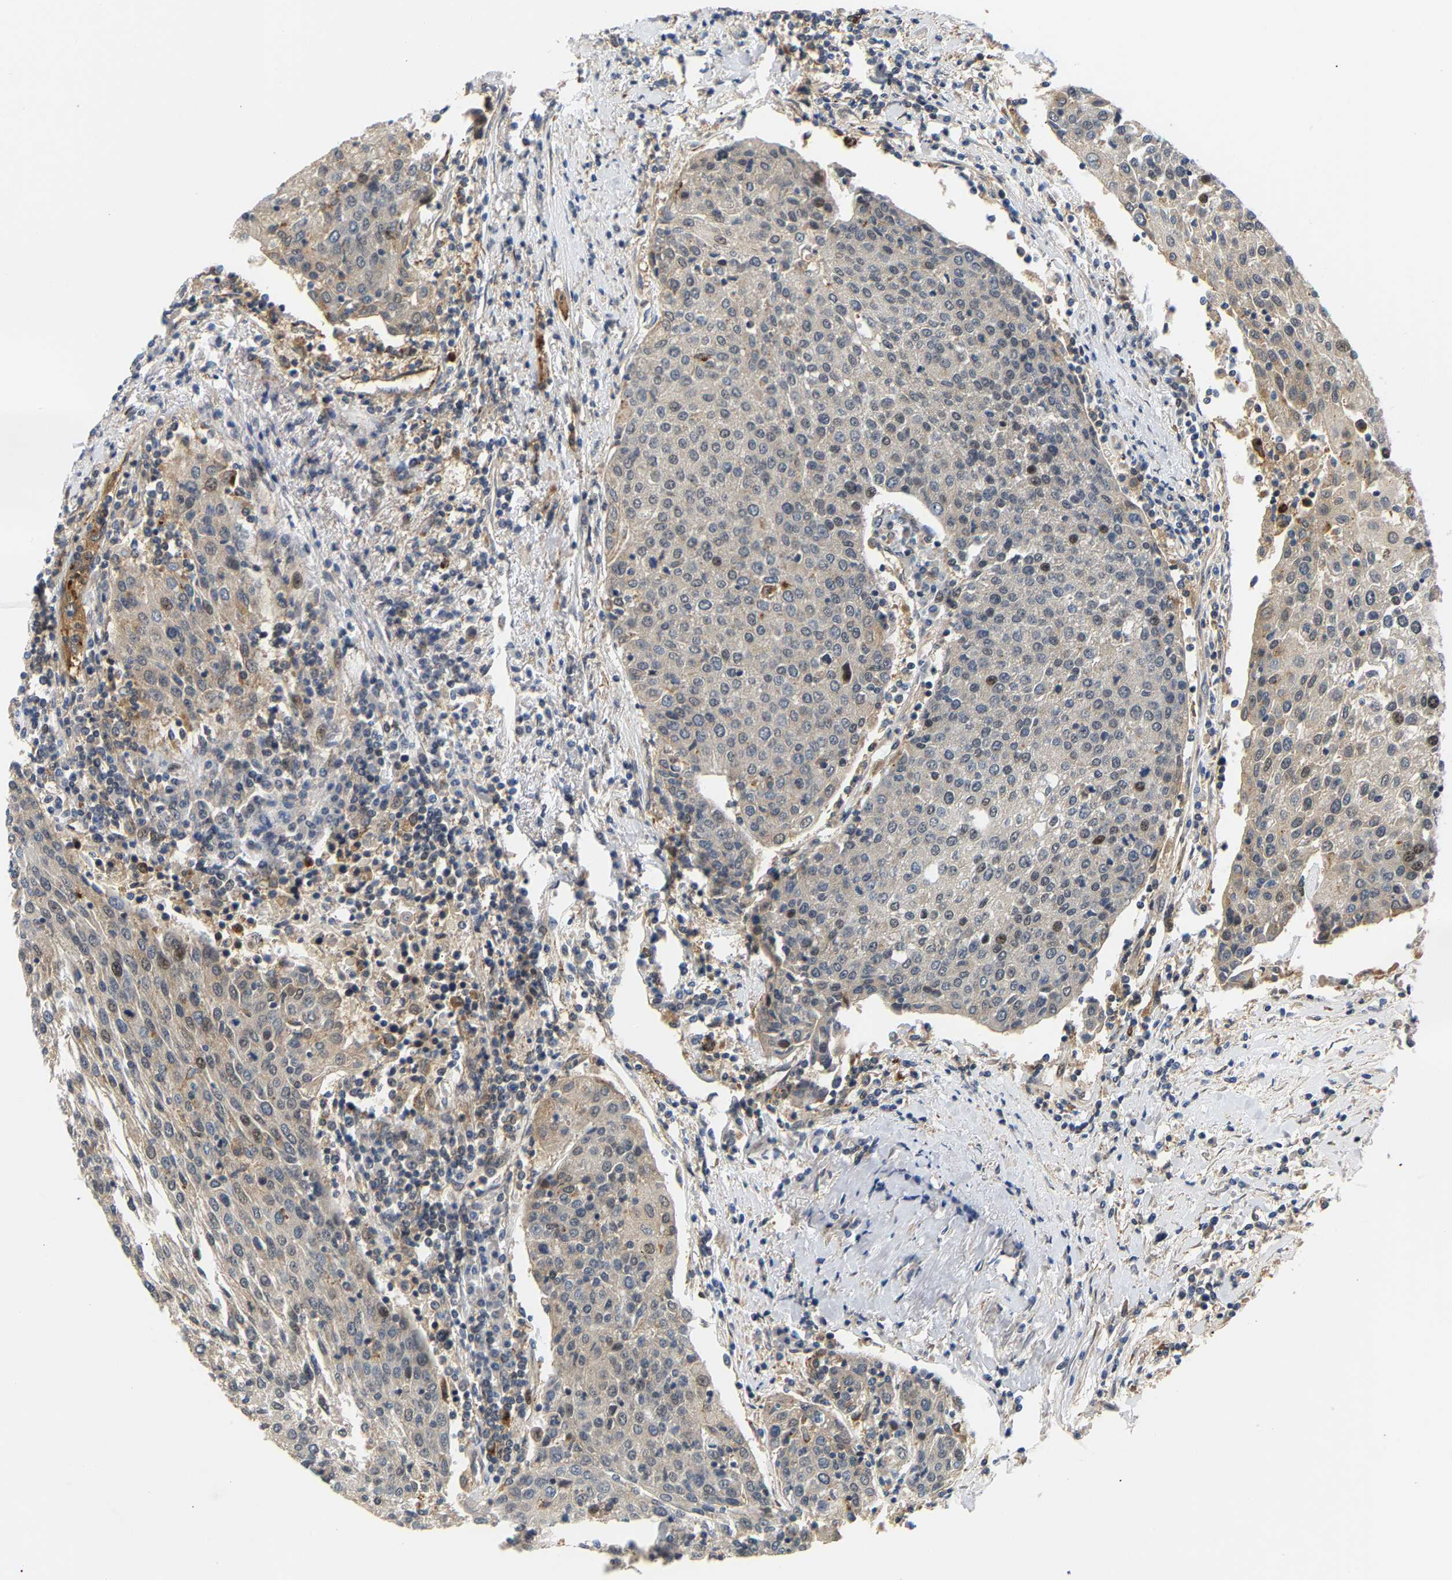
{"staining": {"intensity": "weak", "quantity": "<25%", "location": "nuclear"}, "tissue": "urothelial cancer", "cell_type": "Tumor cells", "image_type": "cancer", "snomed": [{"axis": "morphology", "description": "Urothelial carcinoma, High grade"}, {"axis": "topography", "description": "Urinary bladder"}], "caption": "Protein analysis of urothelial cancer demonstrates no significant staining in tumor cells.", "gene": "LARP6", "patient": {"sex": "female", "age": 85}}